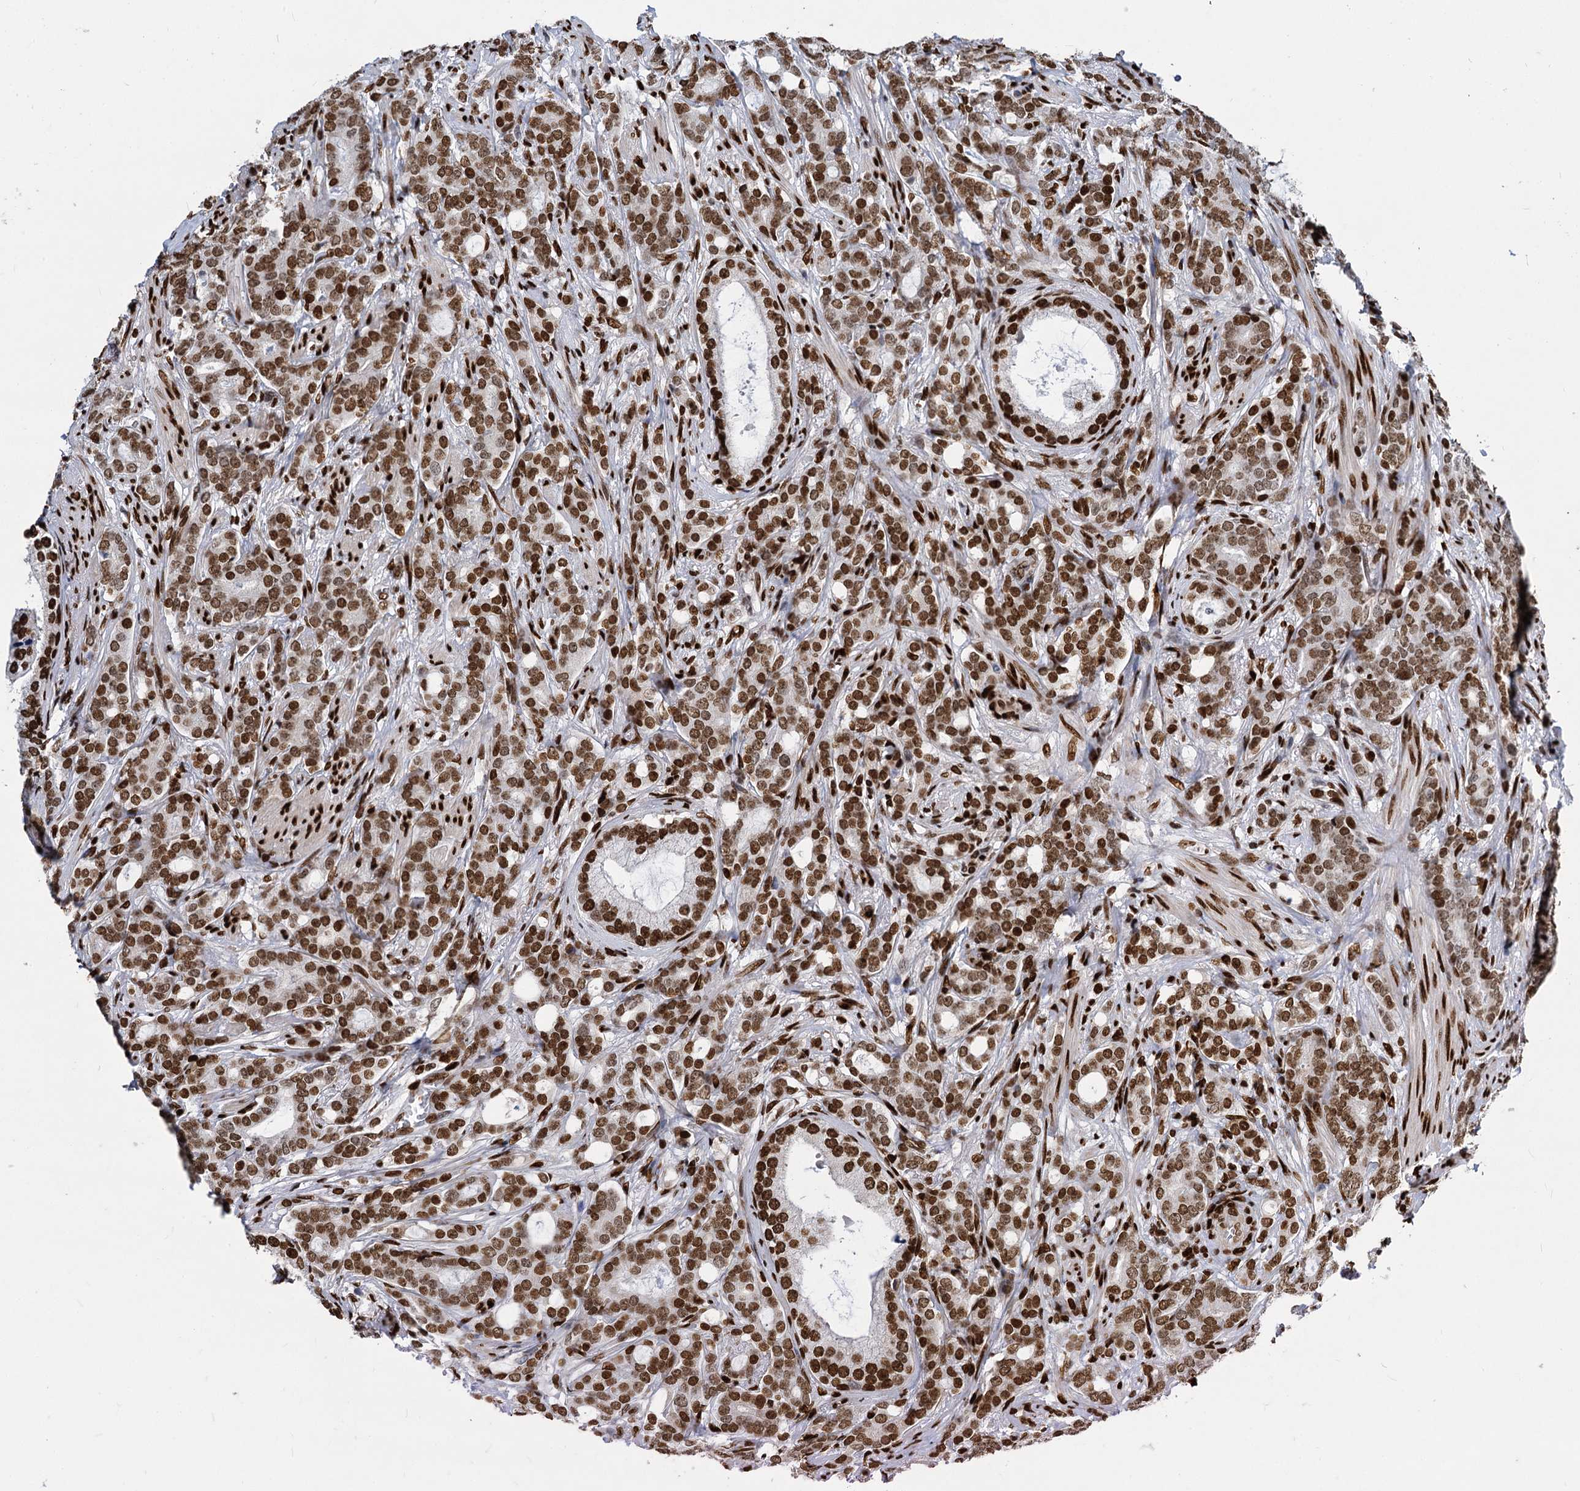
{"staining": {"intensity": "strong", "quantity": ">75%", "location": "nuclear"}, "tissue": "prostate cancer", "cell_type": "Tumor cells", "image_type": "cancer", "snomed": [{"axis": "morphology", "description": "Adenocarcinoma, Low grade"}, {"axis": "topography", "description": "Prostate"}], "caption": "Immunohistochemistry (IHC) (DAB) staining of prostate low-grade adenocarcinoma demonstrates strong nuclear protein staining in approximately >75% of tumor cells.", "gene": "MECP2", "patient": {"sex": "male", "age": 71}}